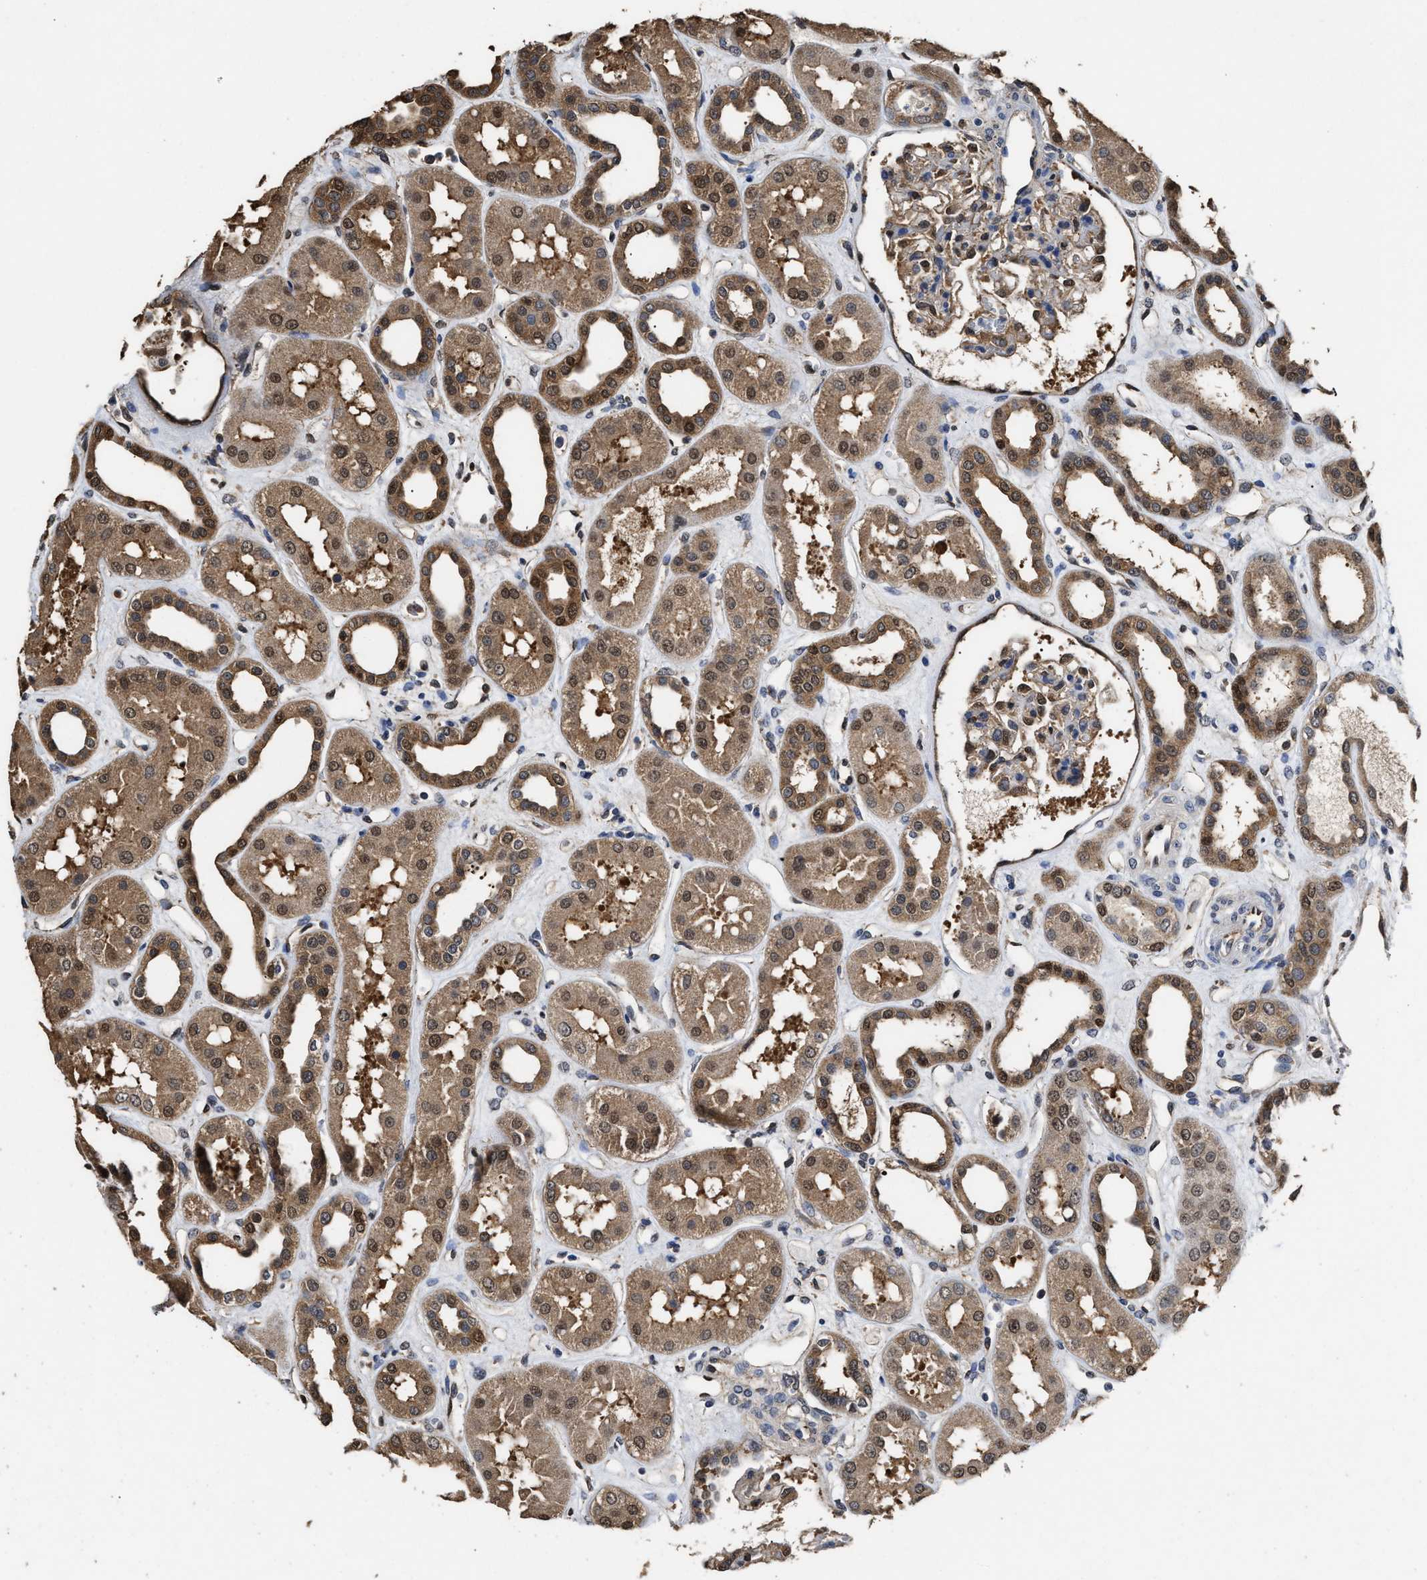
{"staining": {"intensity": "moderate", "quantity": "25%-75%", "location": "nuclear"}, "tissue": "kidney", "cell_type": "Cells in glomeruli", "image_type": "normal", "snomed": [{"axis": "morphology", "description": "Normal tissue, NOS"}, {"axis": "topography", "description": "Kidney"}], "caption": "Immunohistochemical staining of unremarkable kidney displays medium levels of moderate nuclear expression in approximately 25%-75% of cells in glomeruli. (Stains: DAB in brown, nuclei in blue, Microscopy: brightfield microscopy at high magnification).", "gene": "YWHAE", "patient": {"sex": "male", "age": 59}}